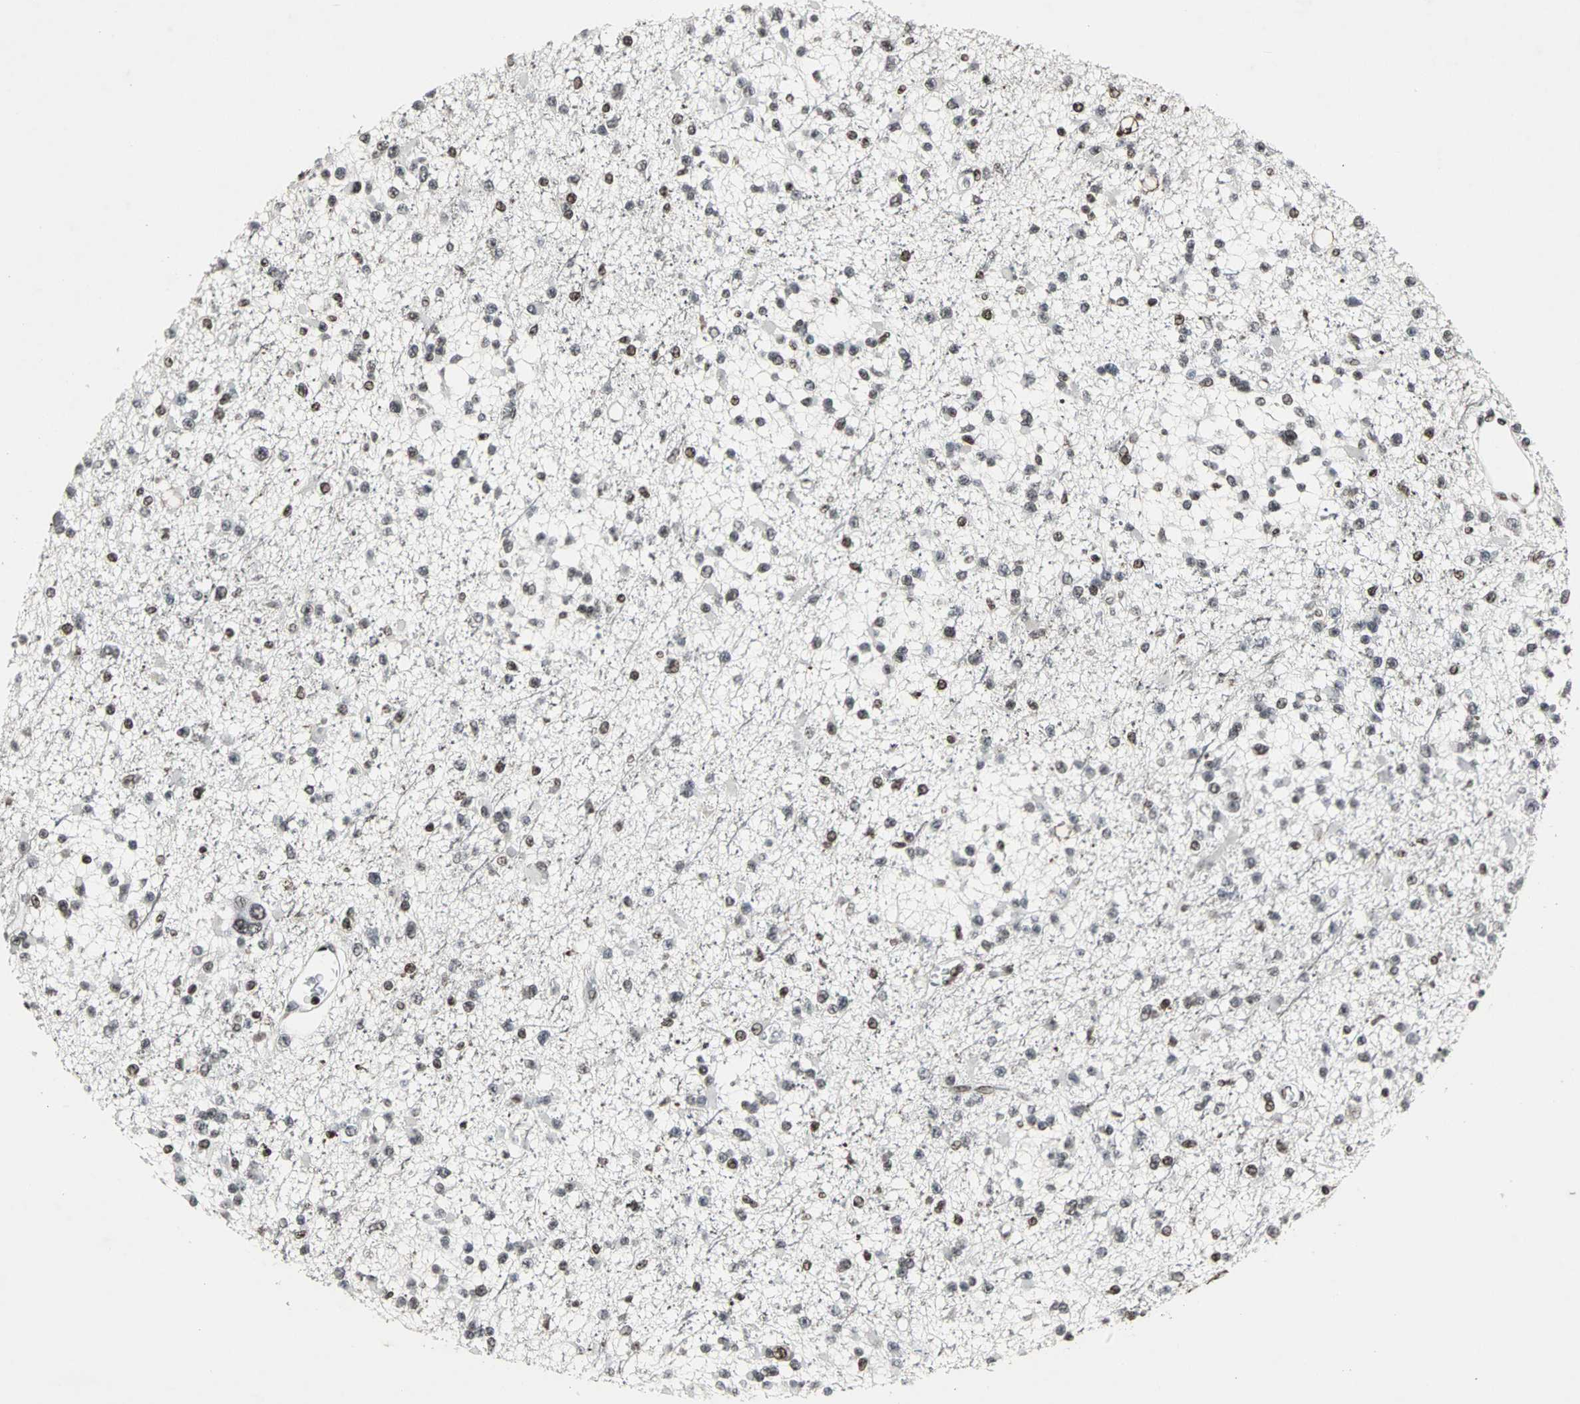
{"staining": {"intensity": "moderate", "quantity": "25%-75%", "location": "nuclear"}, "tissue": "glioma", "cell_type": "Tumor cells", "image_type": "cancer", "snomed": [{"axis": "morphology", "description": "Glioma, malignant, Low grade"}, {"axis": "topography", "description": "Brain"}], "caption": "The immunohistochemical stain highlights moderate nuclear staining in tumor cells of low-grade glioma (malignant) tissue. Immunohistochemistry (ihc) stains the protein of interest in brown and the nuclei are stained blue.", "gene": "PNKP", "patient": {"sex": "female", "age": 22}}